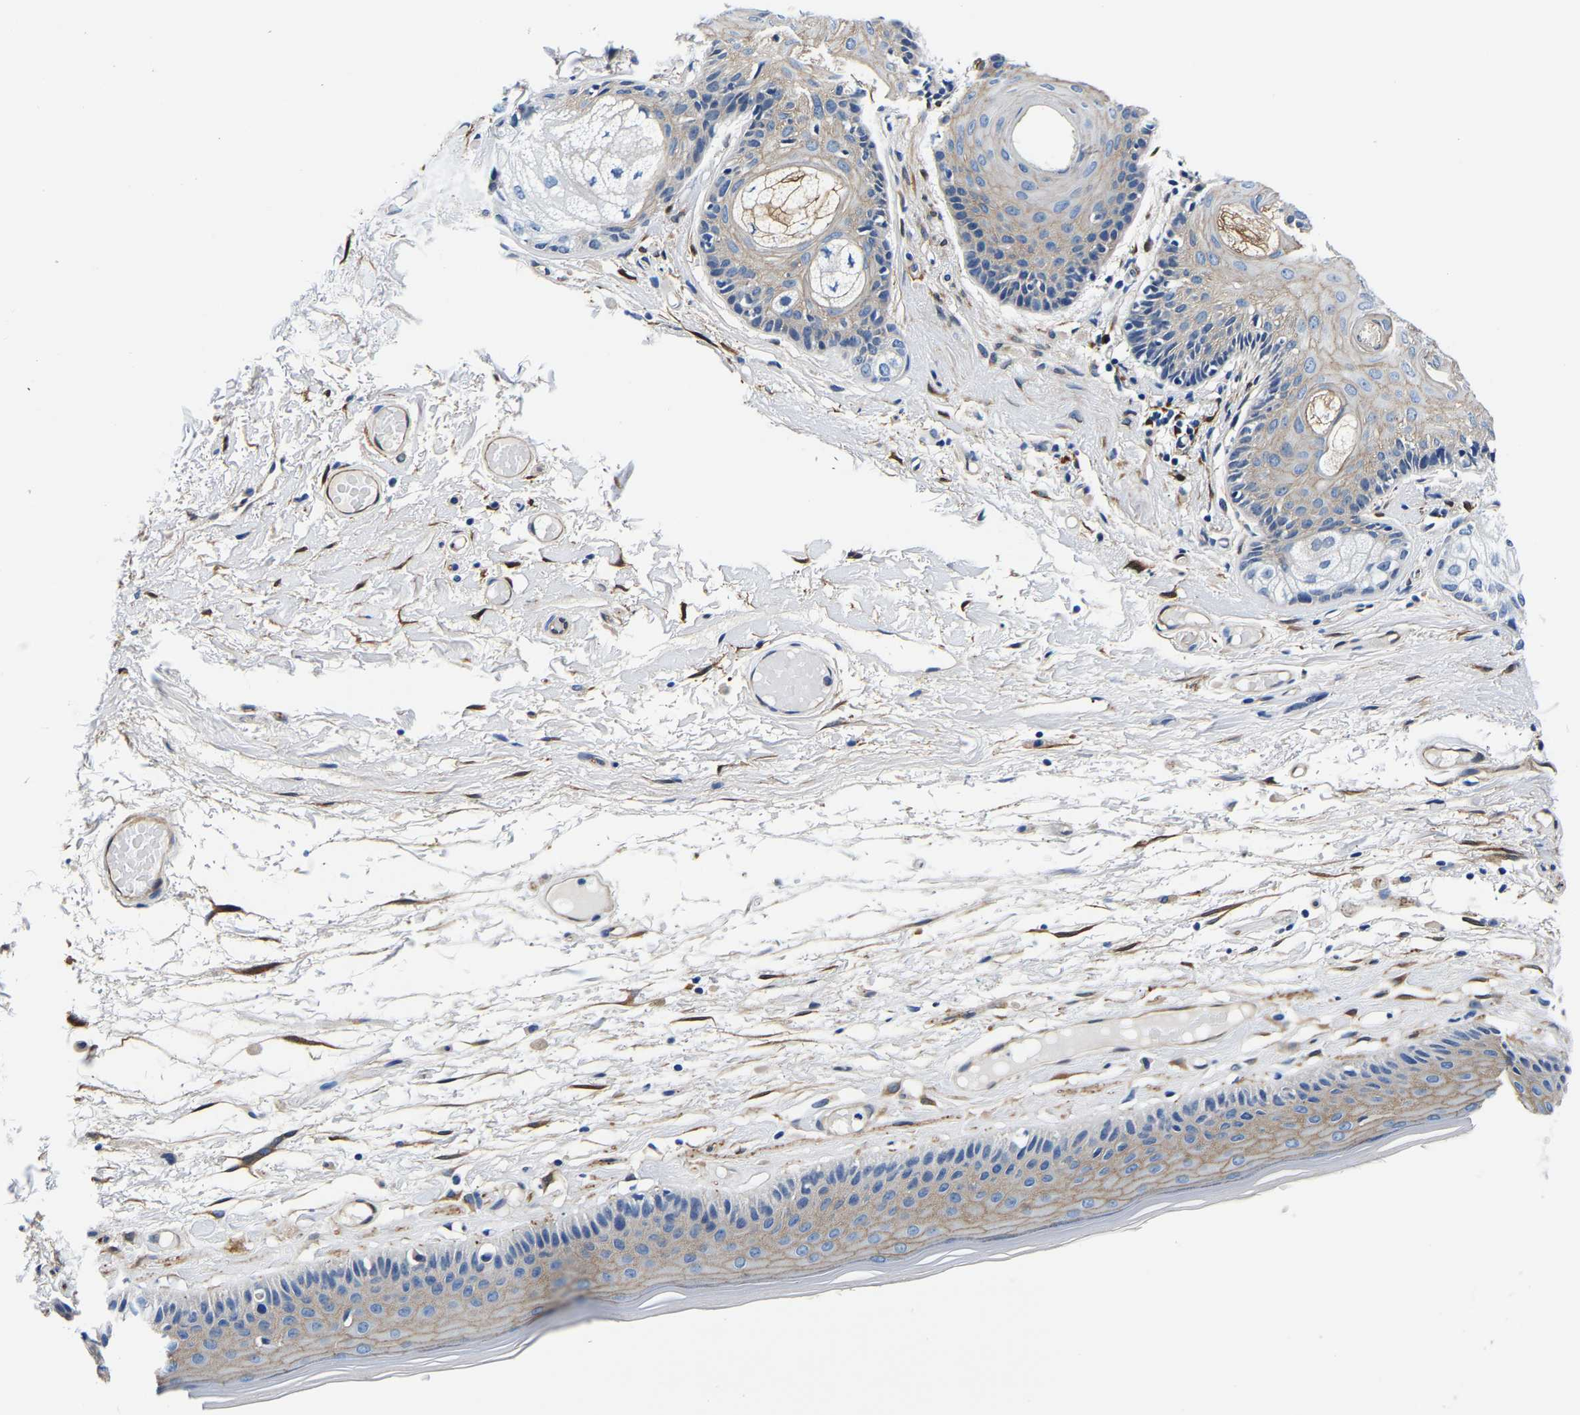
{"staining": {"intensity": "weak", "quantity": "<25%", "location": "cytoplasmic/membranous"}, "tissue": "skin", "cell_type": "Epidermal cells", "image_type": "normal", "snomed": [{"axis": "morphology", "description": "Normal tissue, NOS"}, {"axis": "topography", "description": "Vulva"}], "caption": "DAB immunohistochemical staining of benign human skin reveals no significant staining in epidermal cells.", "gene": "S100A13", "patient": {"sex": "female", "age": 73}}